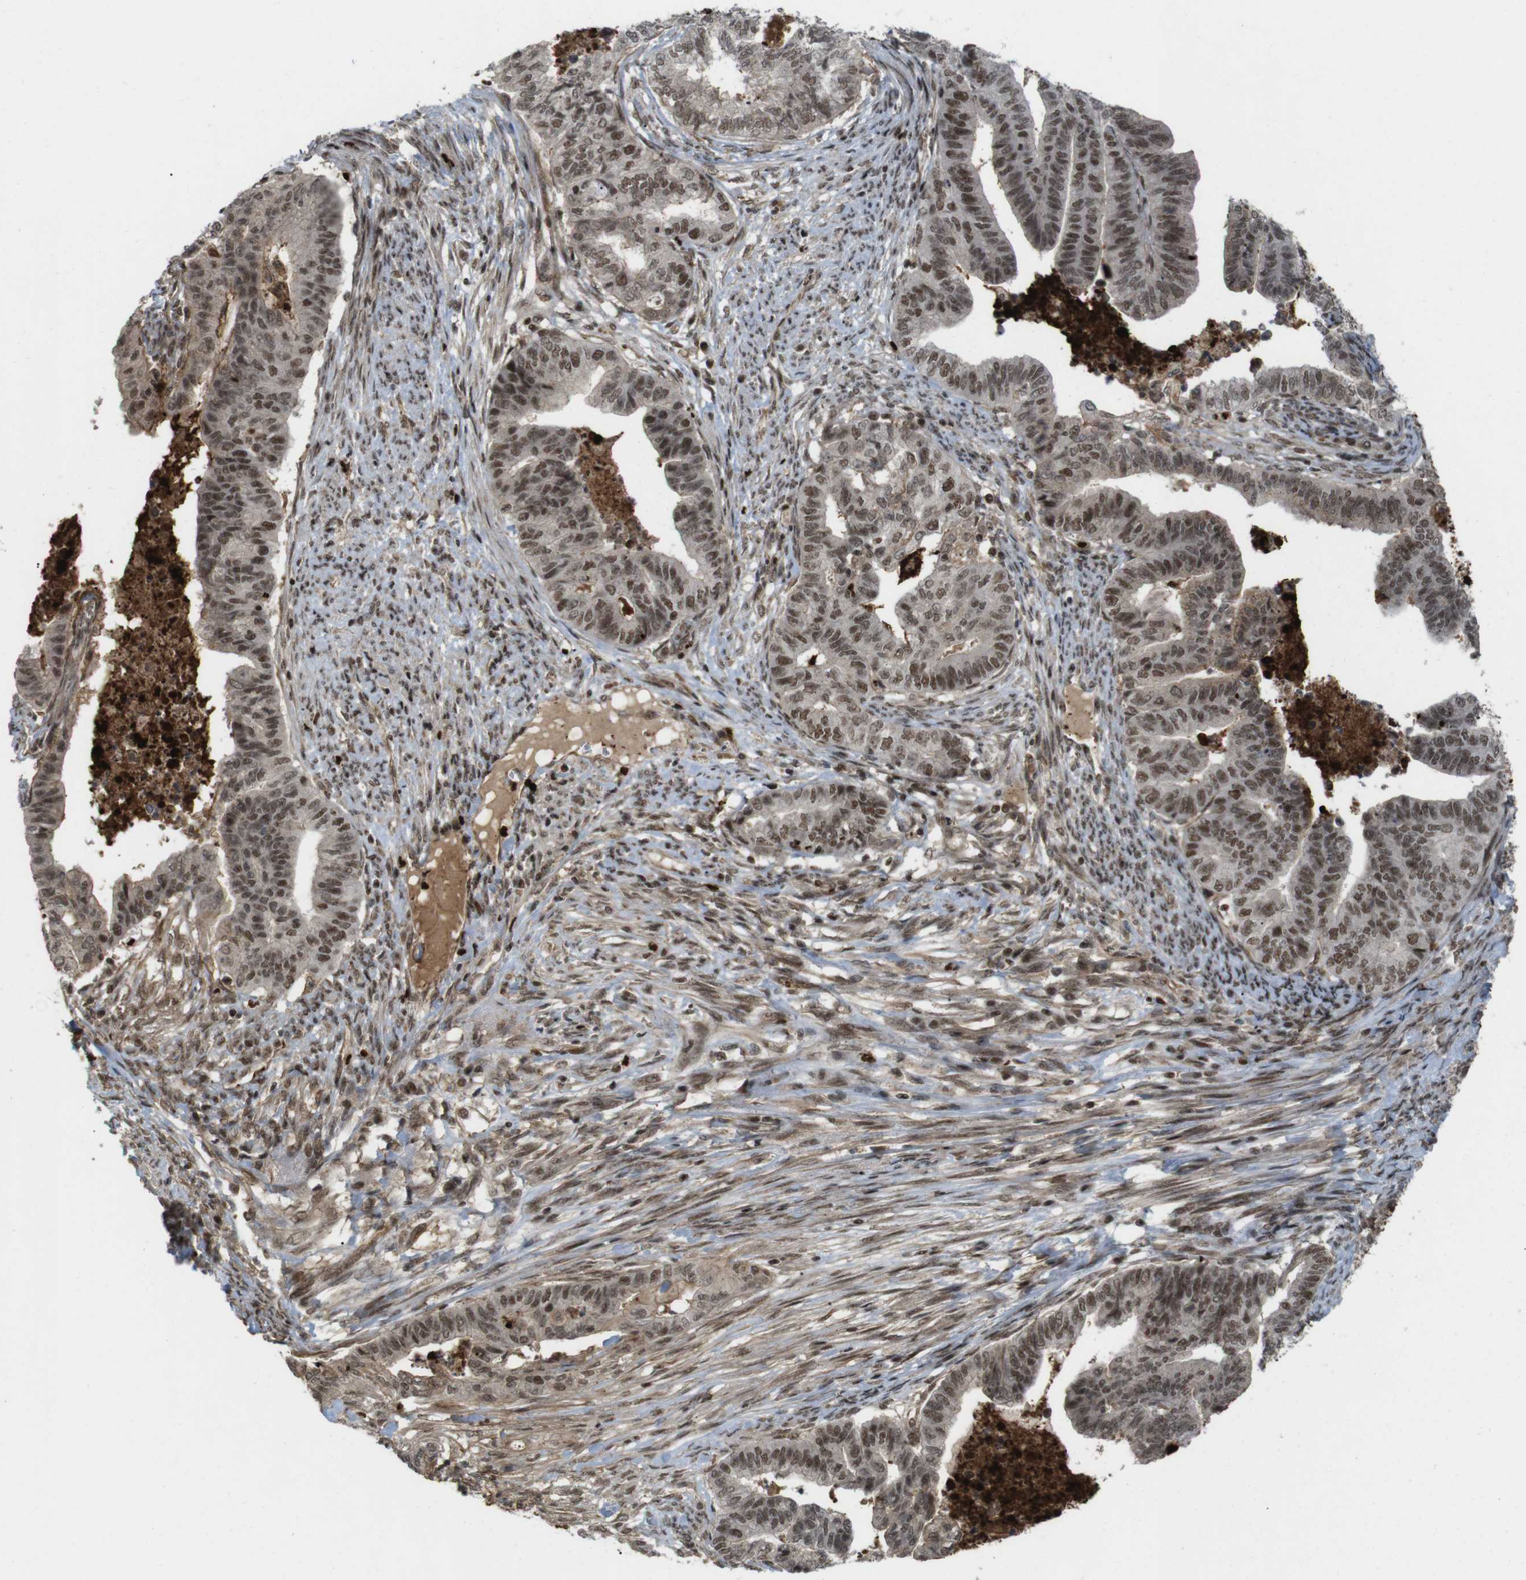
{"staining": {"intensity": "moderate", "quantity": ">75%", "location": "nuclear"}, "tissue": "endometrial cancer", "cell_type": "Tumor cells", "image_type": "cancer", "snomed": [{"axis": "morphology", "description": "Adenocarcinoma, NOS"}, {"axis": "topography", "description": "Endometrium"}], "caption": "A micrograph showing moderate nuclear positivity in about >75% of tumor cells in endometrial cancer (adenocarcinoma), as visualized by brown immunohistochemical staining.", "gene": "SP2", "patient": {"sex": "female", "age": 79}}